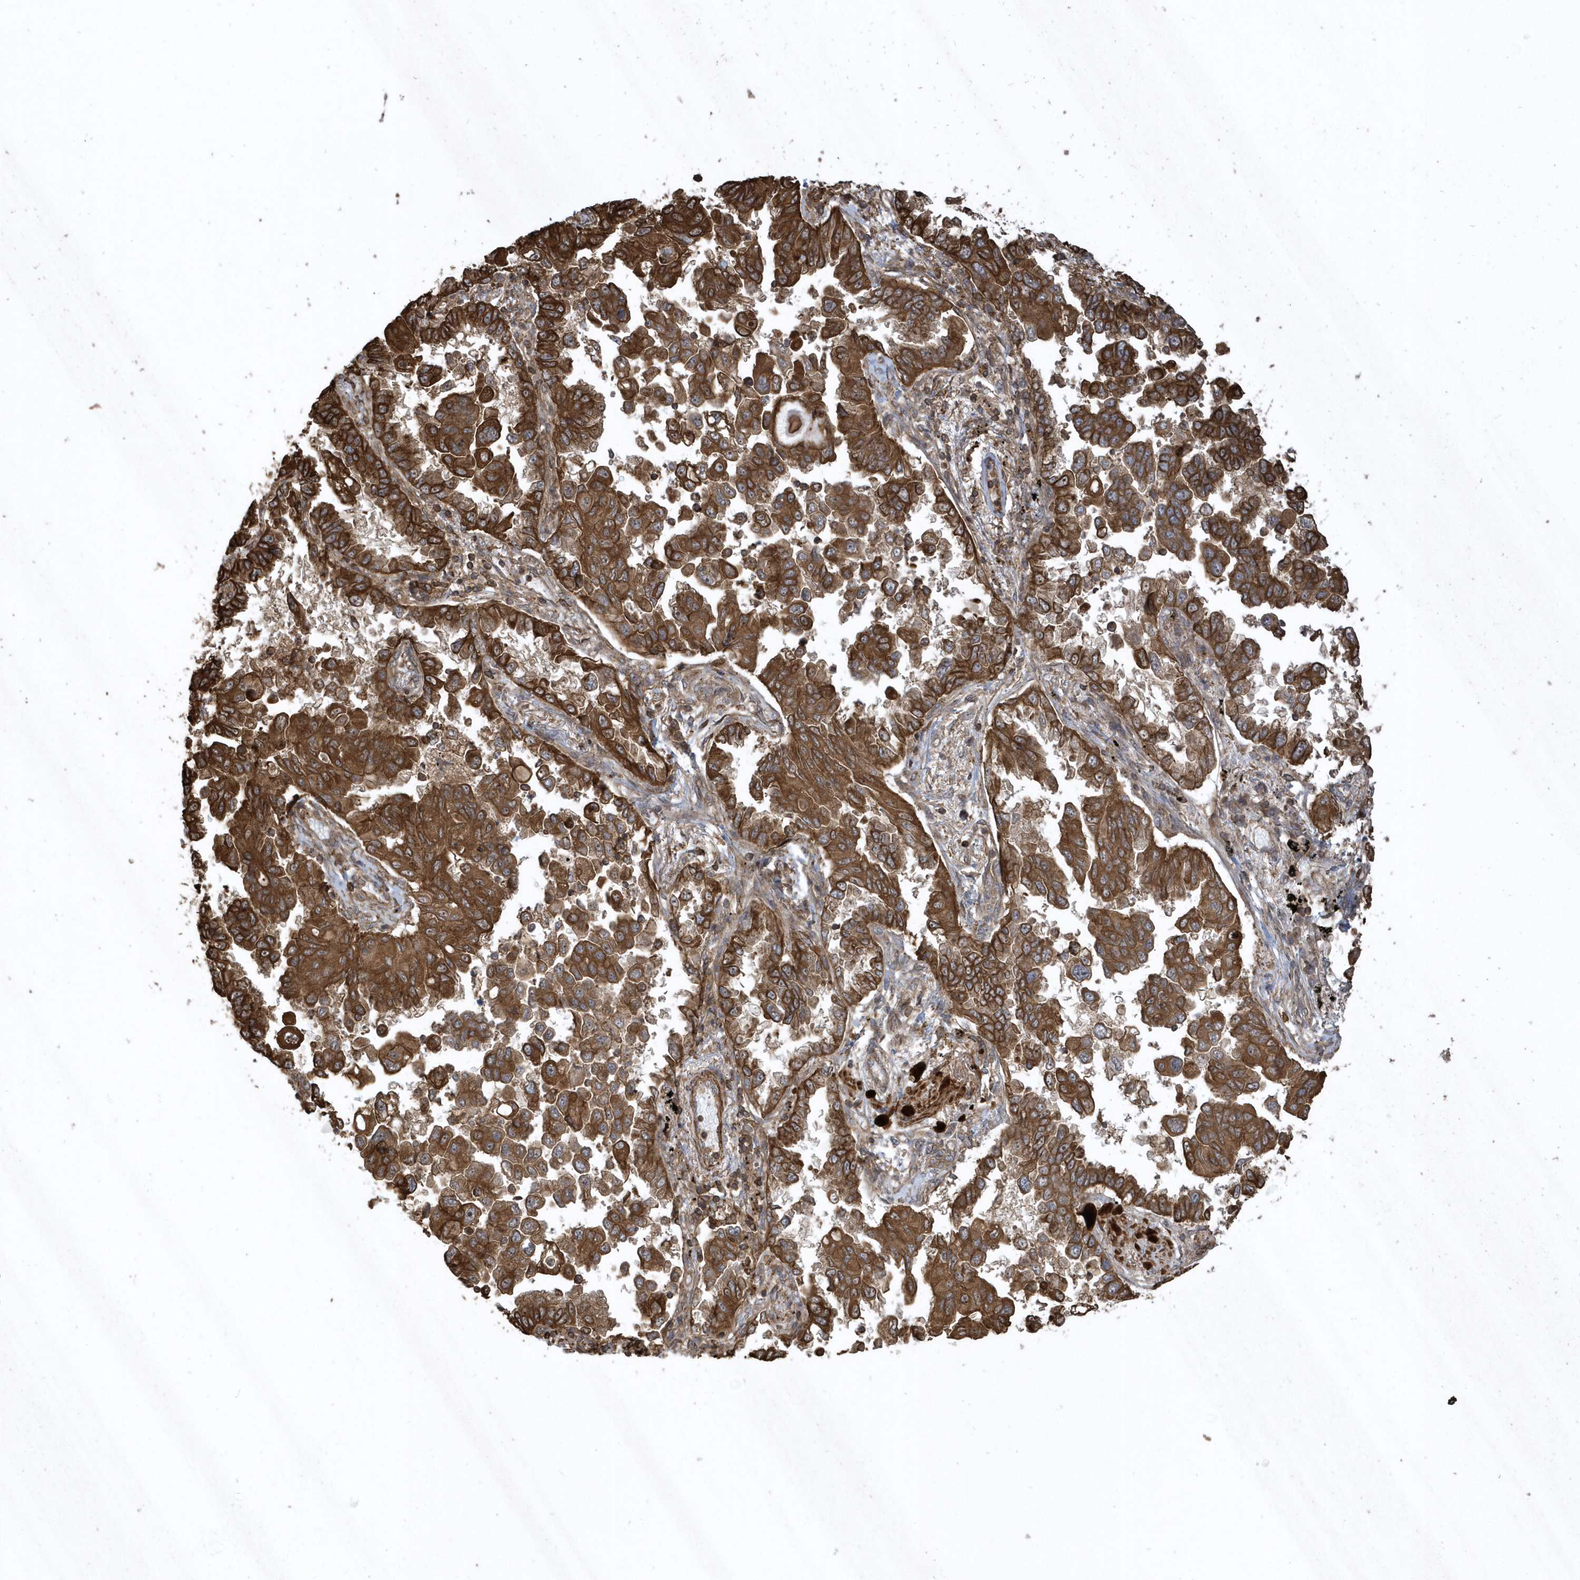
{"staining": {"intensity": "strong", "quantity": ">75%", "location": "cytoplasmic/membranous"}, "tissue": "lung cancer", "cell_type": "Tumor cells", "image_type": "cancer", "snomed": [{"axis": "morphology", "description": "Adenocarcinoma, NOS"}, {"axis": "topography", "description": "Lung"}], "caption": "Lung adenocarcinoma tissue reveals strong cytoplasmic/membranous staining in approximately >75% of tumor cells", "gene": "SENP8", "patient": {"sex": "female", "age": 67}}